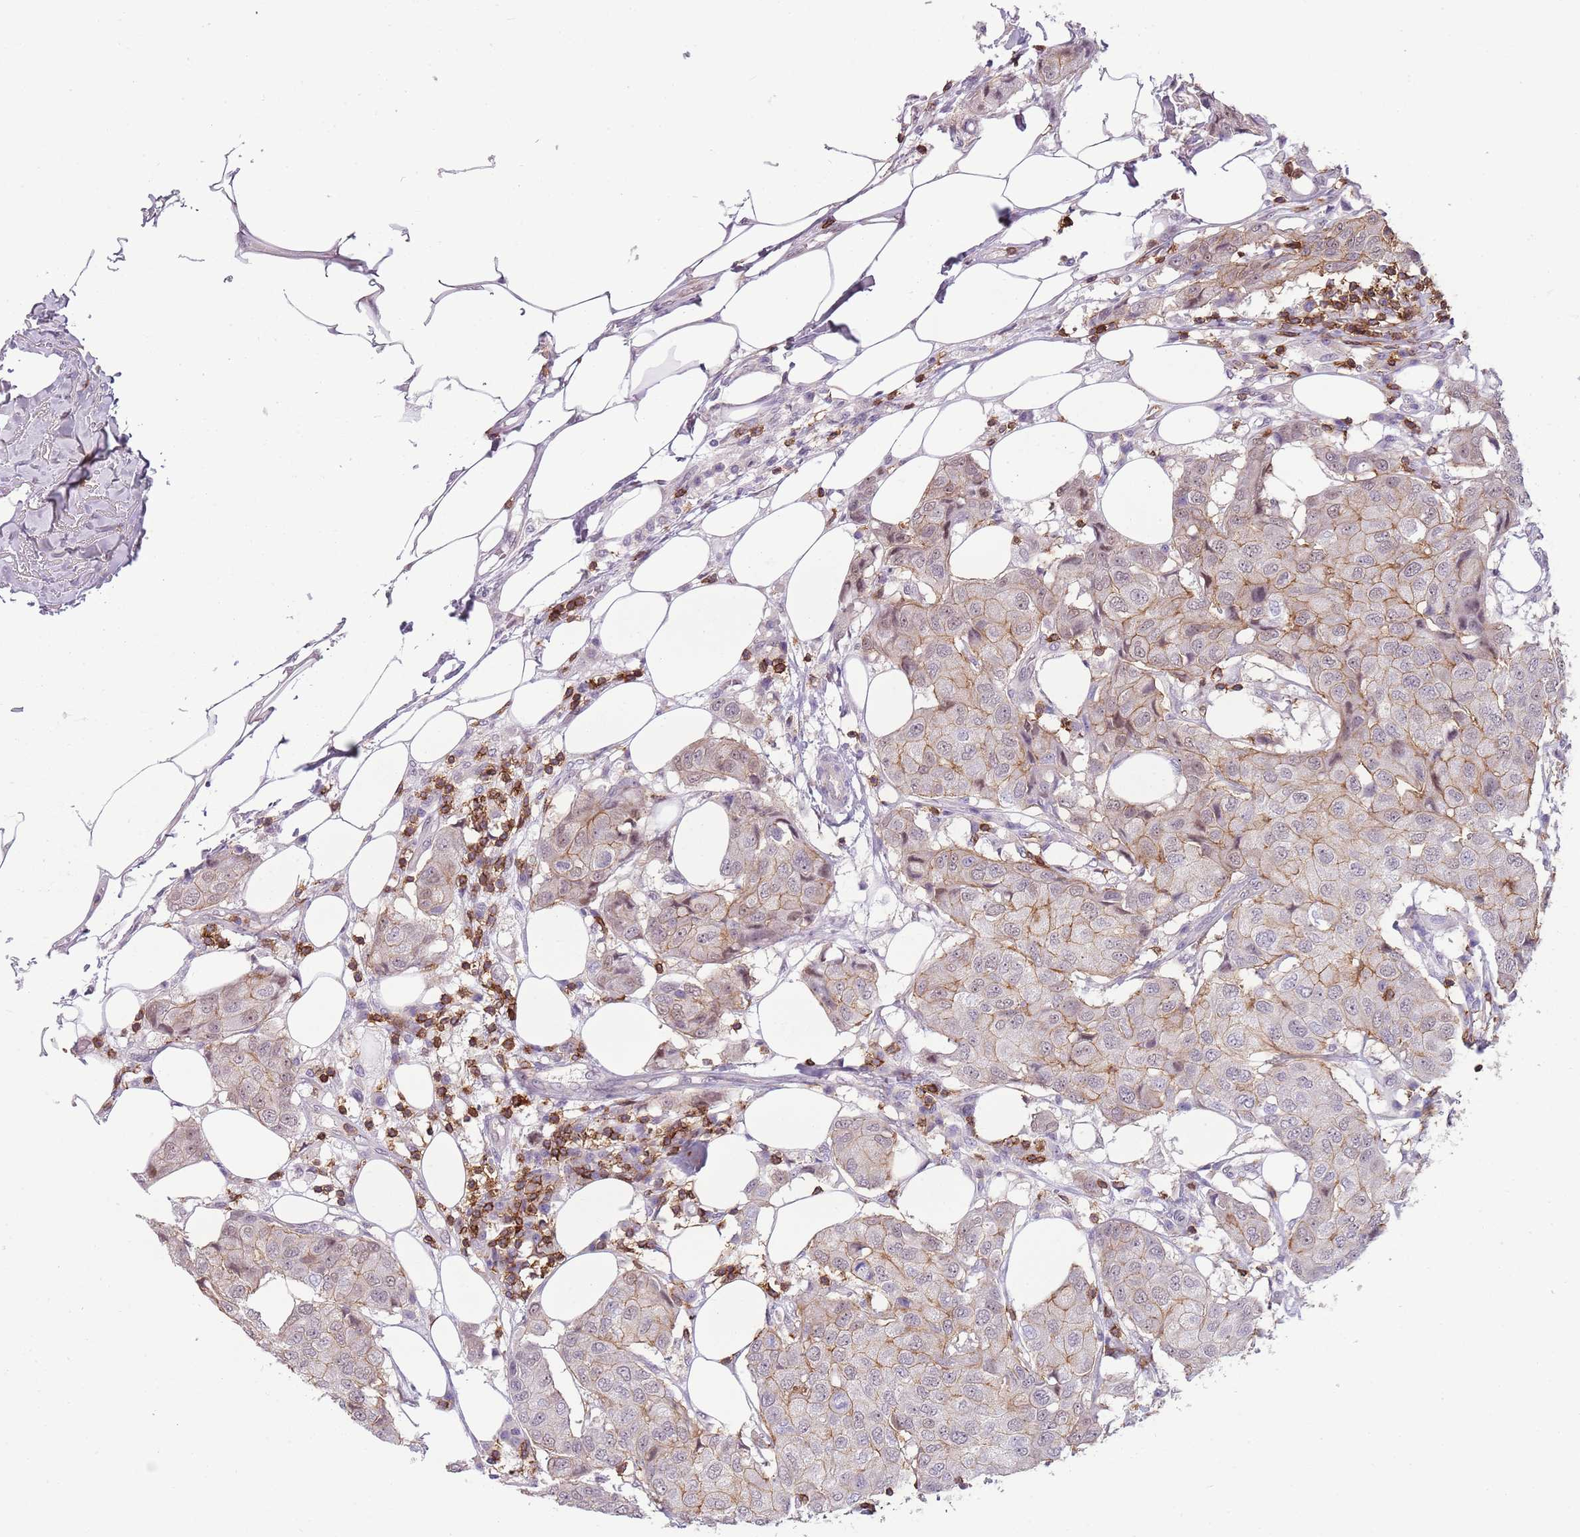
{"staining": {"intensity": "weak", "quantity": "25%-75%", "location": "cytoplasmic/membranous"}, "tissue": "breast cancer", "cell_type": "Tumor cells", "image_type": "cancer", "snomed": [{"axis": "morphology", "description": "Duct carcinoma"}, {"axis": "topography", "description": "Breast"}], "caption": "Tumor cells demonstrate low levels of weak cytoplasmic/membranous positivity in approximately 25%-75% of cells in human infiltrating ductal carcinoma (breast).", "gene": "ZNF583", "patient": {"sex": "female", "age": 80}}